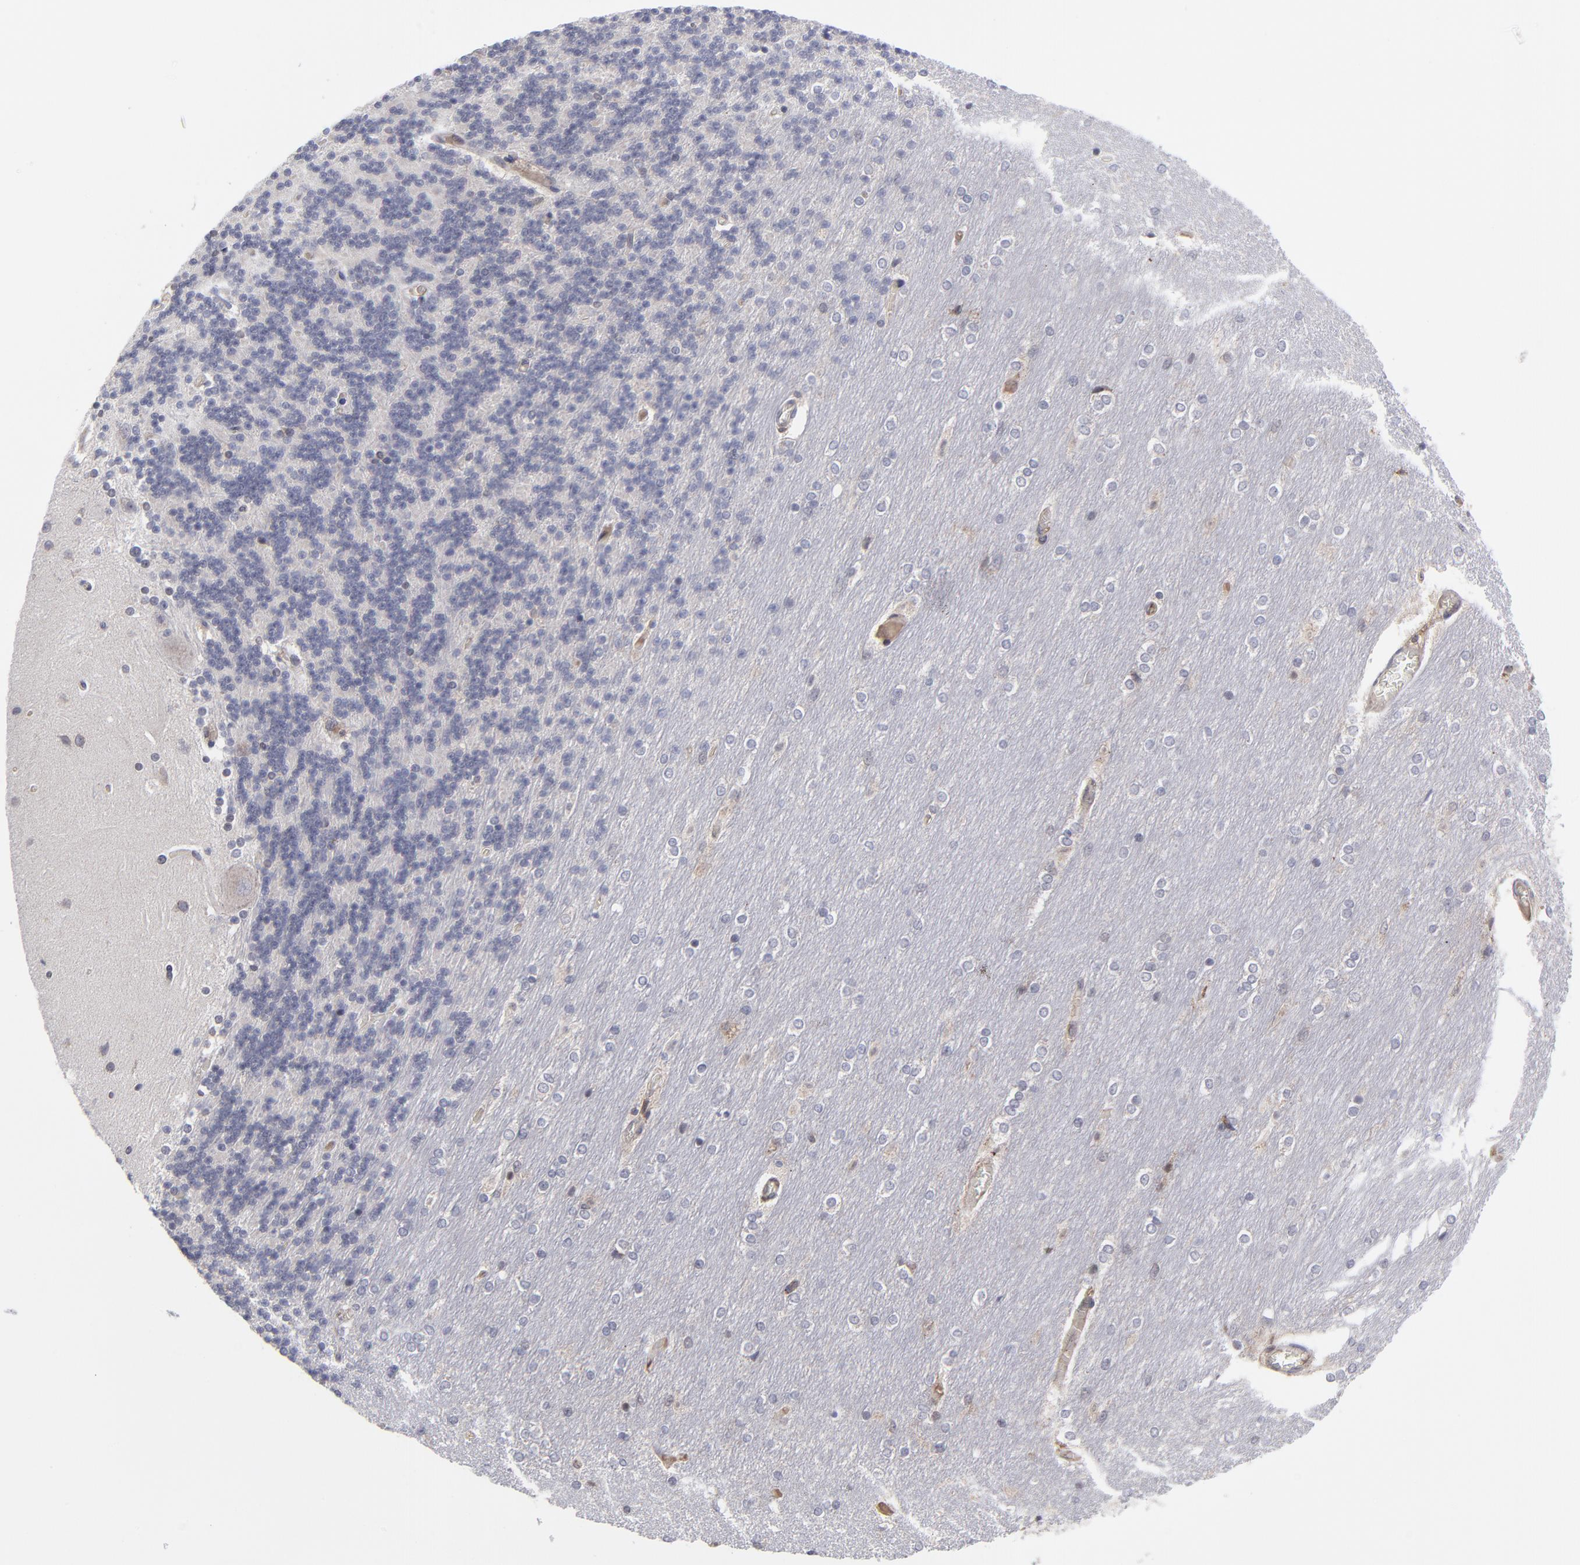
{"staining": {"intensity": "negative", "quantity": "none", "location": "none"}, "tissue": "cerebellum", "cell_type": "Cells in granular layer", "image_type": "normal", "snomed": [{"axis": "morphology", "description": "Normal tissue, NOS"}, {"axis": "topography", "description": "Cerebellum"}], "caption": "Photomicrograph shows no protein positivity in cells in granular layer of normal cerebellum. (Stains: DAB IHC with hematoxylin counter stain, Microscopy: brightfield microscopy at high magnification).", "gene": "UBE2L6", "patient": {"sex": "female", "age": 54}}